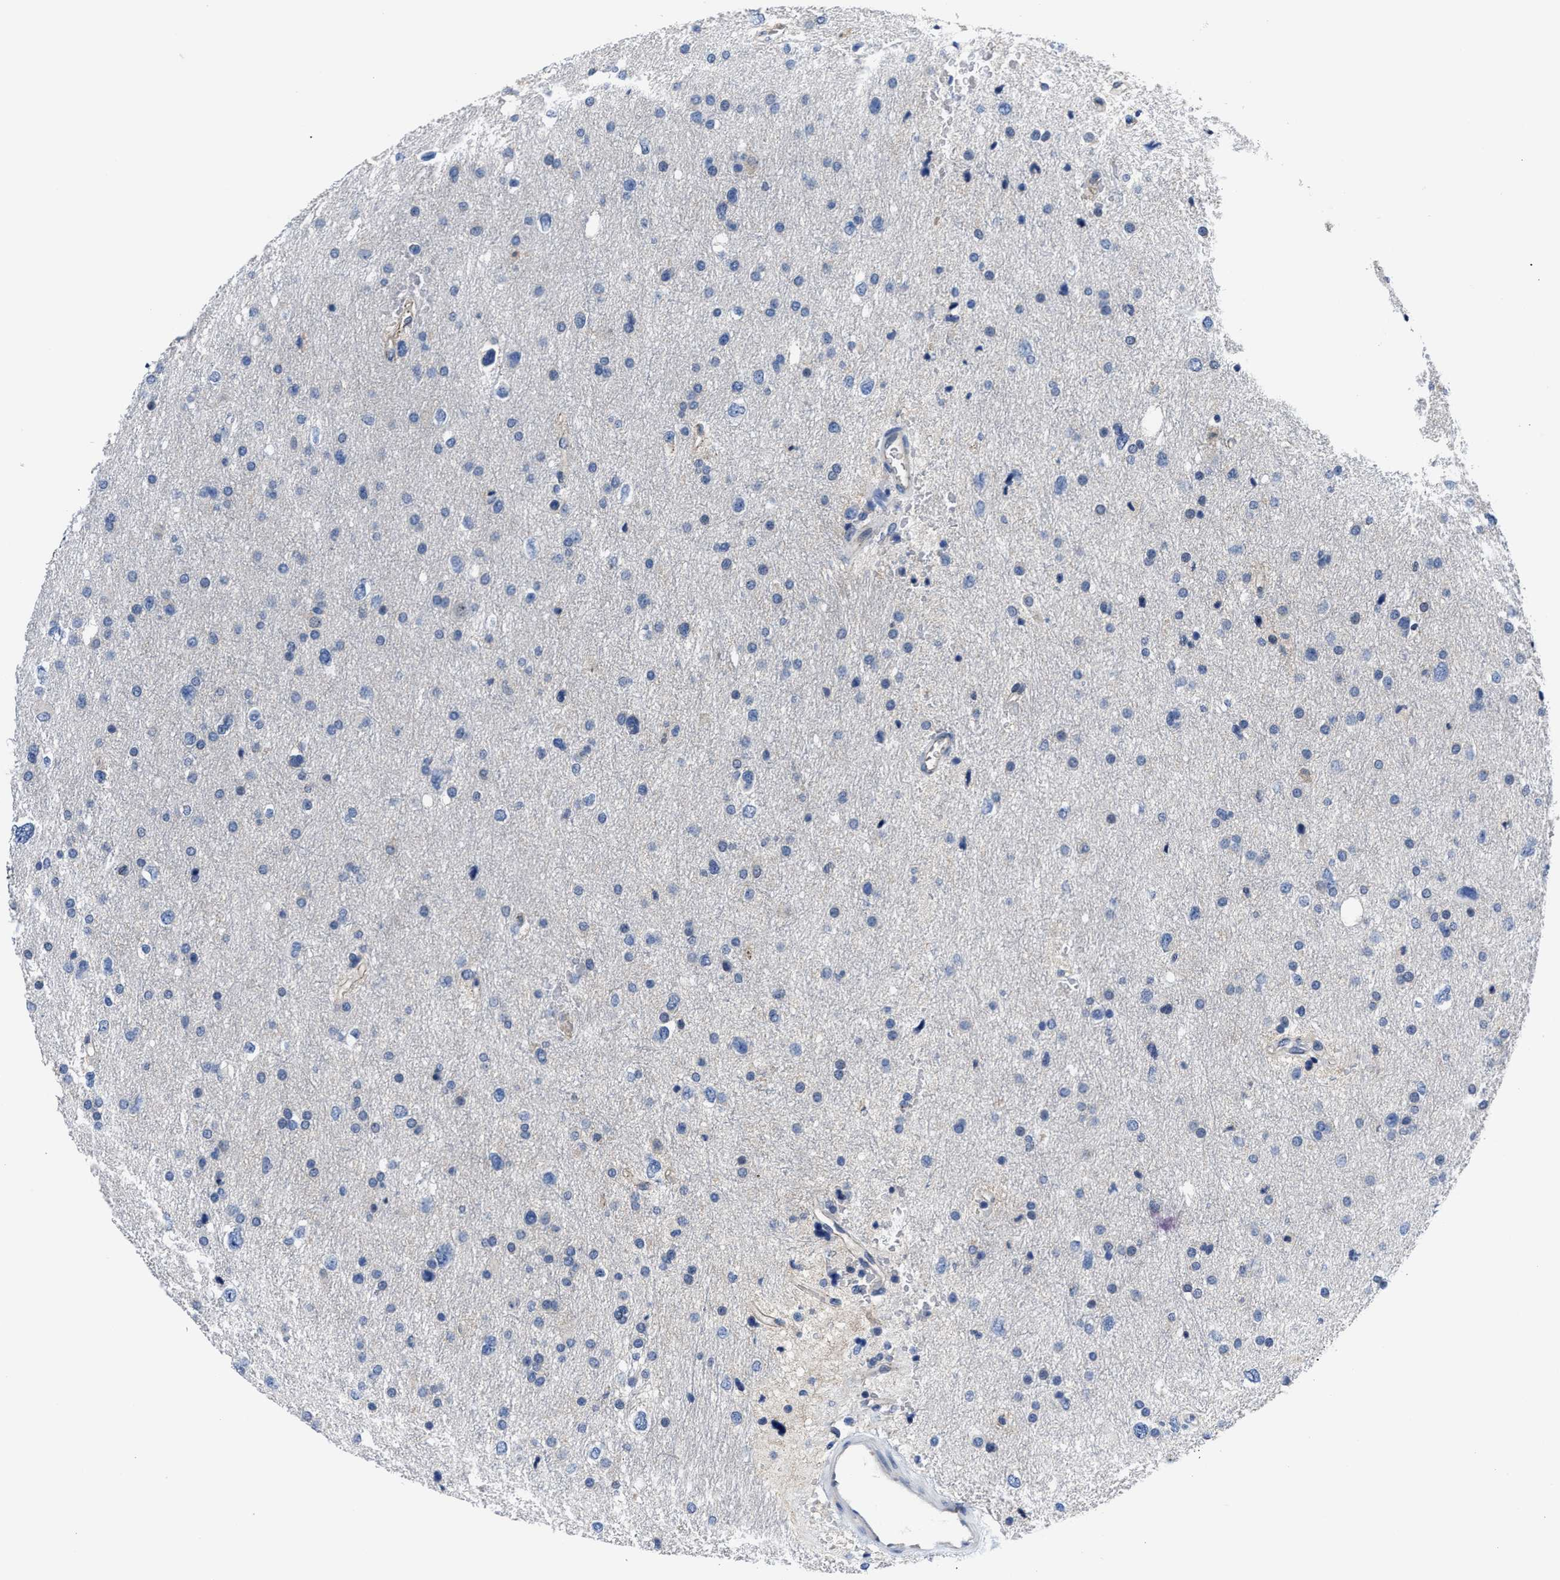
{"staining": {"intensity": "negative", "quantity": "none", "location": "none"}, "tissue": "glioma", "cell_type": "Tumor cells", "image_type": "cancer", "snomed": [{"axis": "morphology", "description": "Glioma, malignant, Low grade"}, {"axis": "topography", "description": "Brain"}], "caption": "A high-resolution image shows immunohistochemistry staining of glioma, which shows no significant positivity in tumor cells.", "gene": "GHITM", "patient": {"sex": "female", "age": 37}}